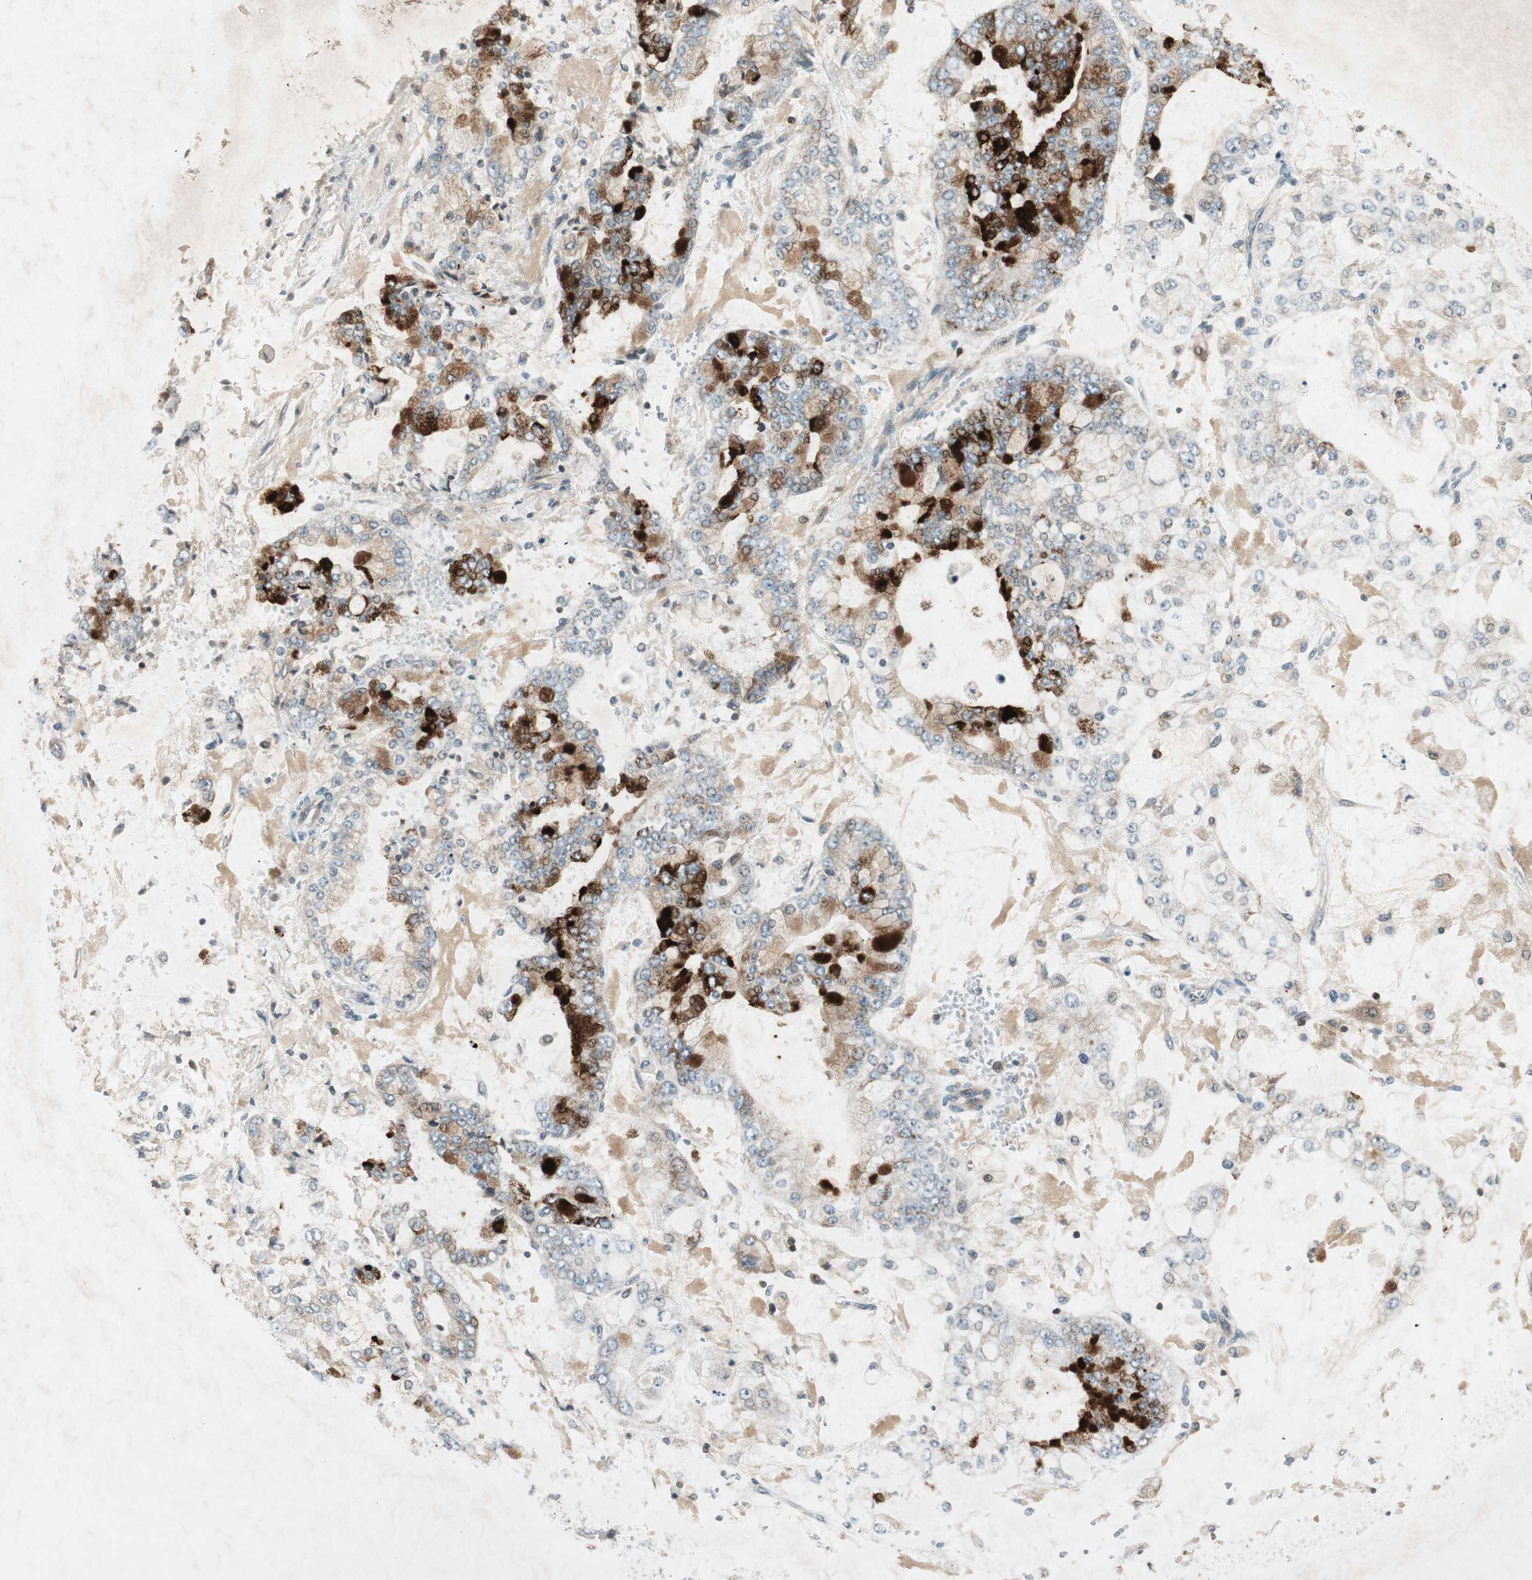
{"staining": {"intensity": "strong", "quantity": "25%-75%", "location": "cytoplasmic/membranous,nuclear"}, "tissue": "stomach cancer", "cell_type": "Tumor cells", "image_type": "cancer", "snomed": [{"axis": "morphology", "description": "Adenocarcinoma, NOS"}, {"axis": "topography", "description": "Stomach"}], "caption": "Brown immunohistochemical staining in human stomach cancer (adenocarcinoma) reveals strong cytoplasmic/membranous and nuclear positivity in approximately 25%-75% of tumor cells. The protein is stained brown, and the nuclei are stained in blue (DAB (3,3'-diaminobenzidine) IHC with brightfield microscopy, high magnification).", "gene": "CHADL", "patient": {"sex": "male", "age": 76}}